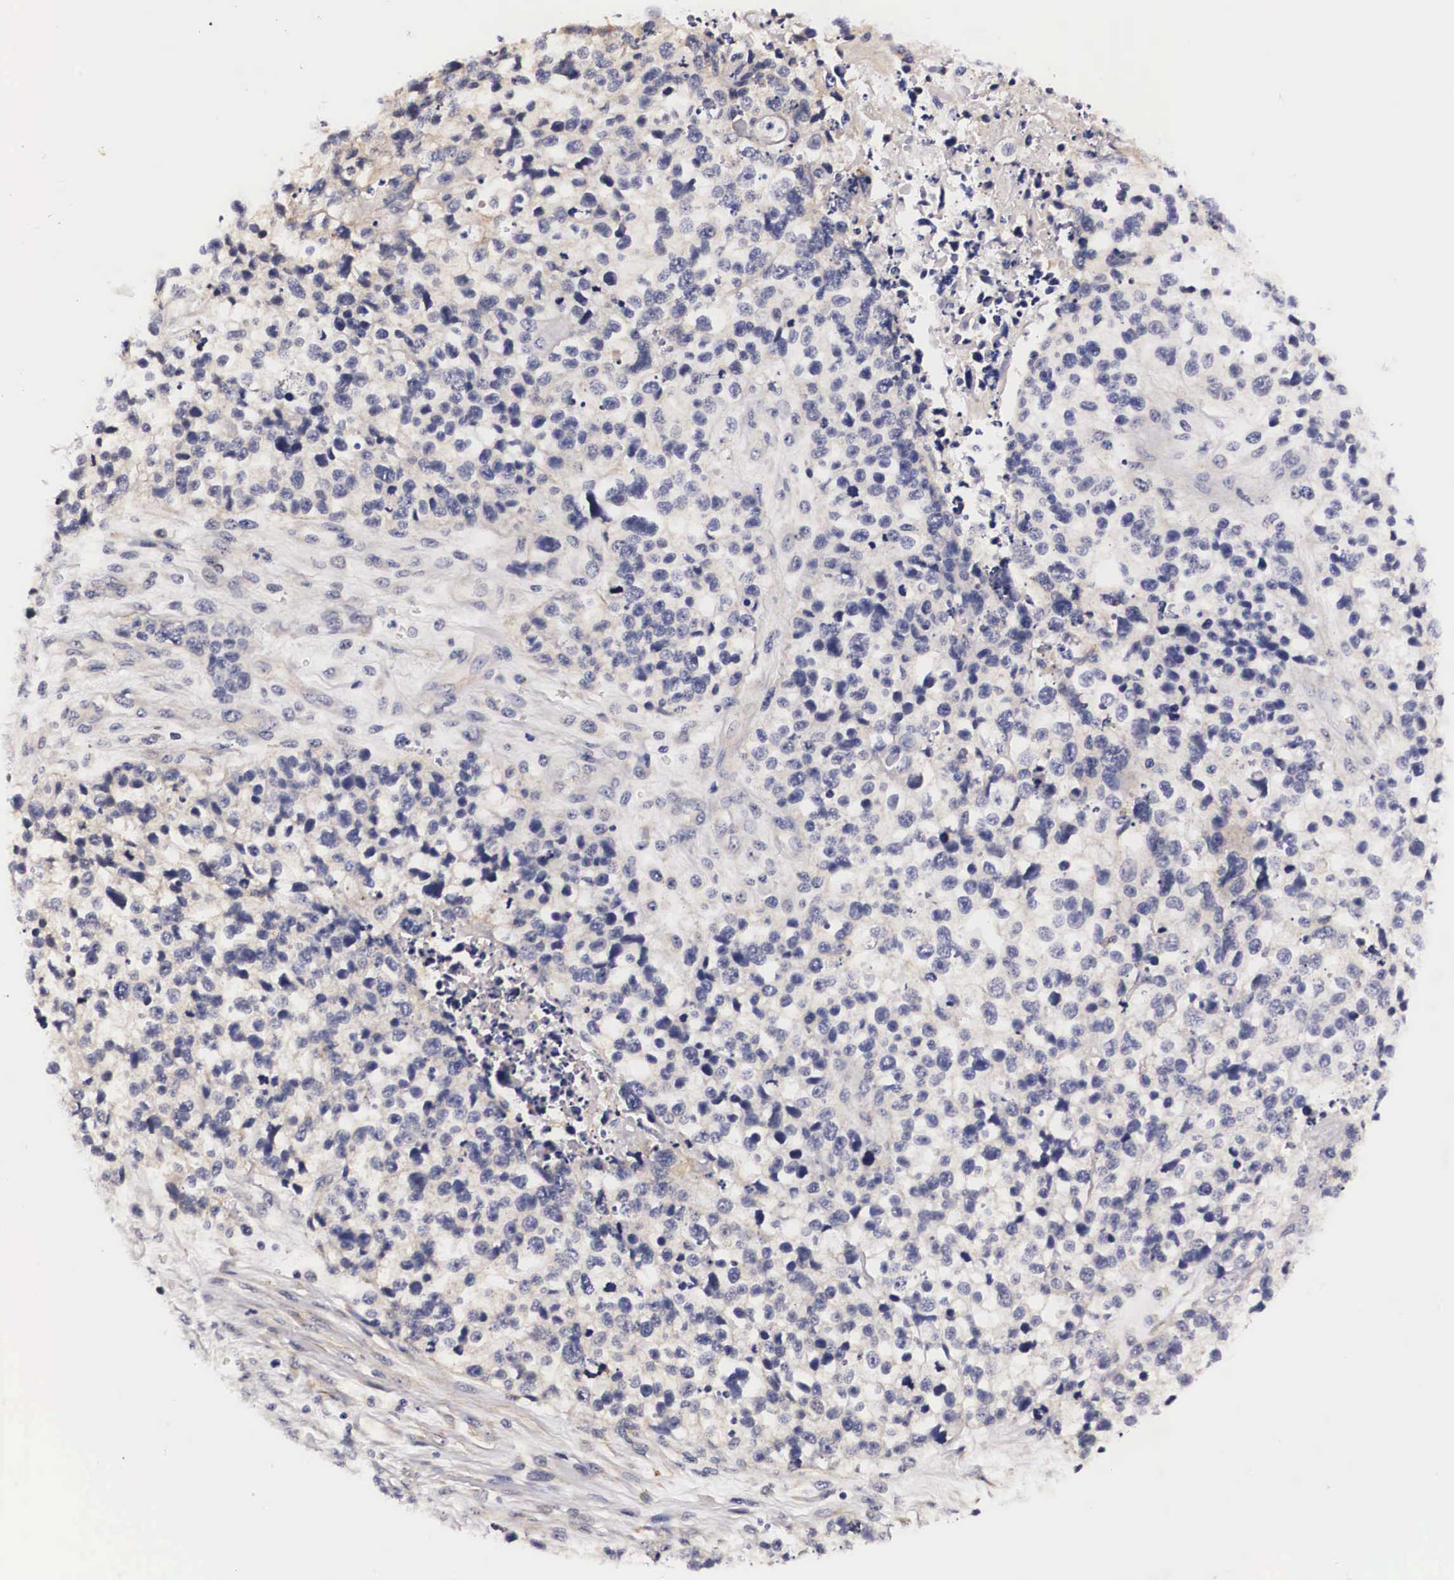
{"staining": {"intensity": "negative", "quantity": "none", "location": "none"}, "tissue": "lung cancer", "cell_type": "Tumor cells", "image_type": "cancer", "snomed": [{"axis": "morphology", "description": "Squamous cell carcinoma, NOS"}, {"axis": "topography", "description": "Lymph node"}, {"axis": "topography", "description": "Lung"}], "caption": "IHC image of lung cancer (squamous cell carcinoma) stained for a protein (brown), which displays no positivity in tumor cells. (DAB IHC visualized using brightfield microscopy, high magnification).", "gene": "PHETA2", "patient": {"sex": "male", "age": 74}}